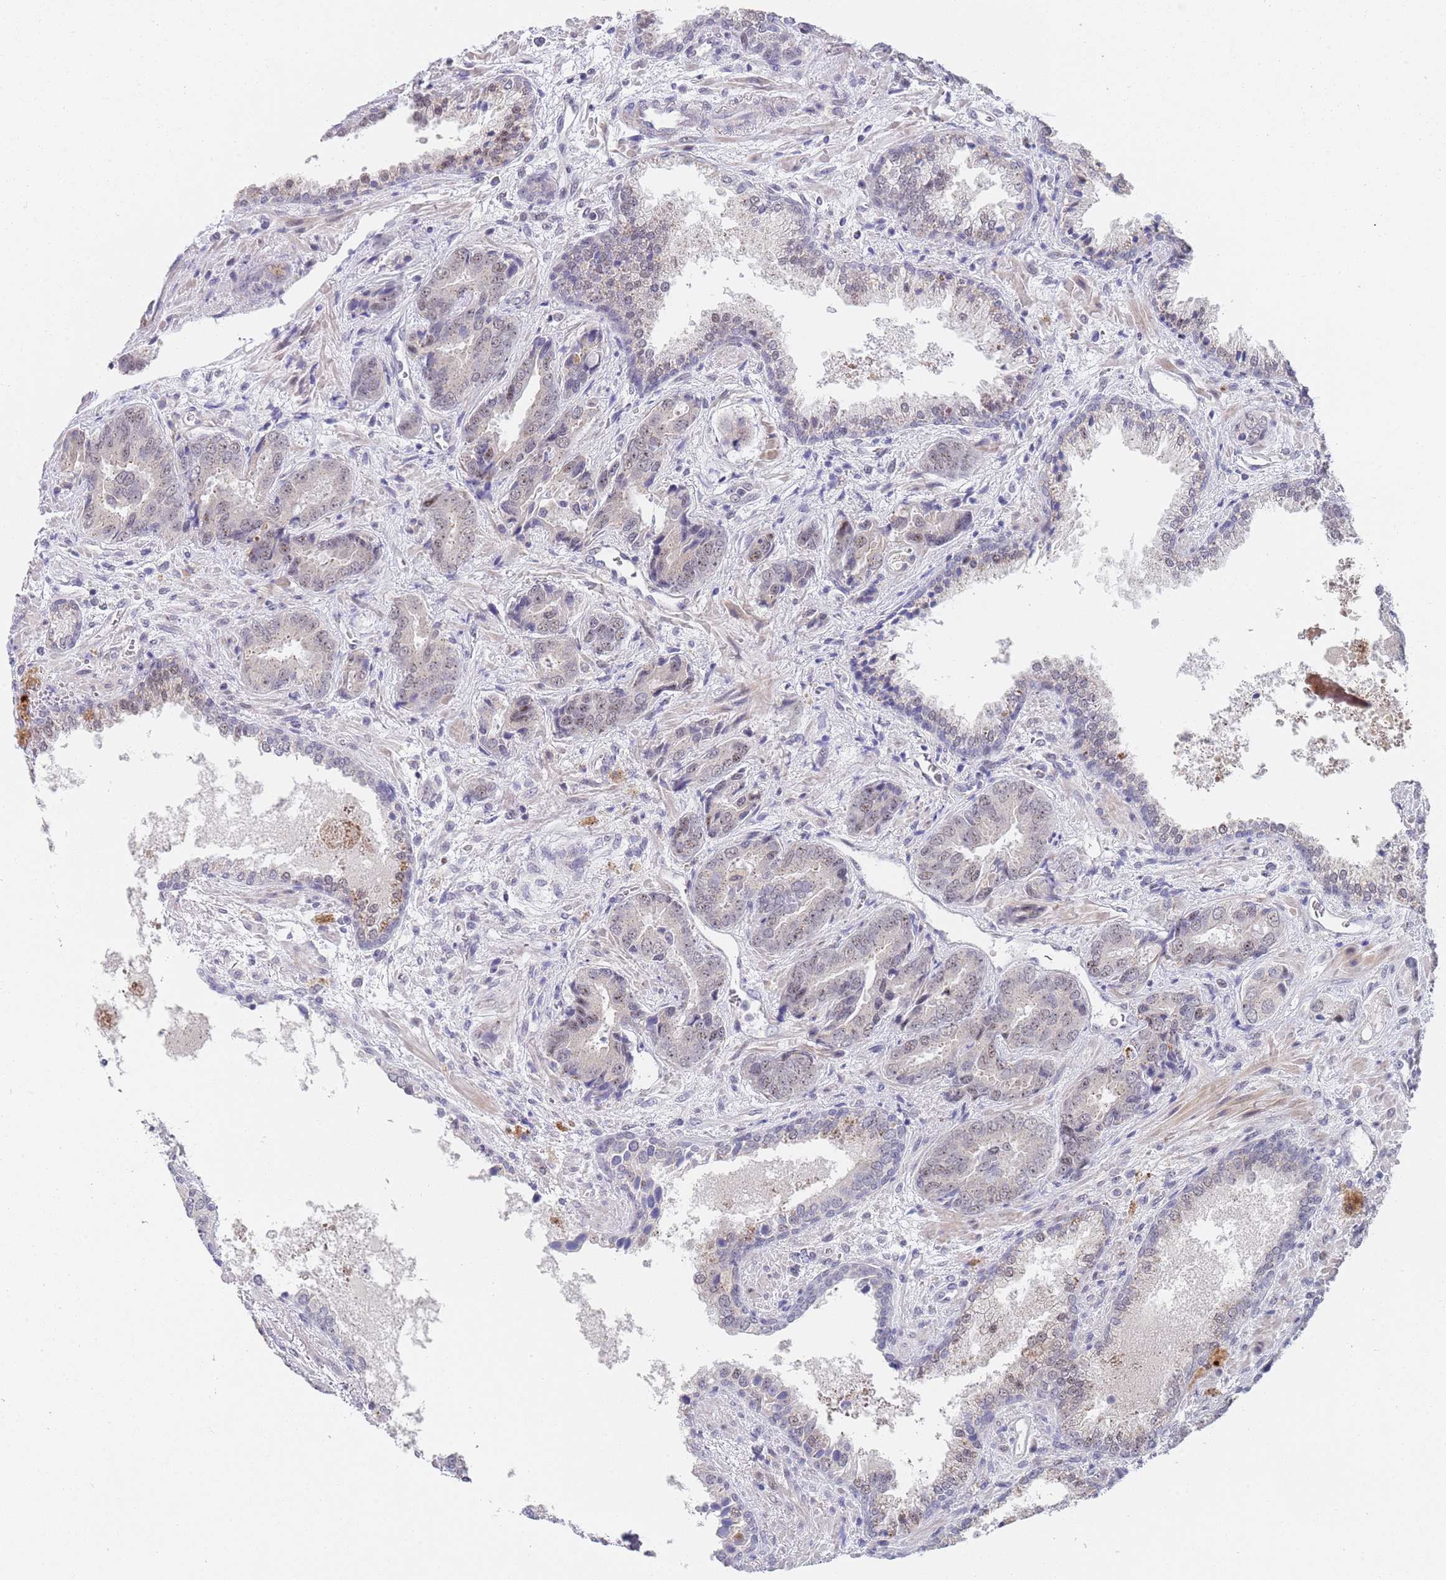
{"staining": {"intensity": "weak", "quantity": "<25%", "location": "nuclear"}, "tissue": "prostate cancer", "cell_type": "Tumor cells", "image_type": "cancer", "snomed": [{"axis": "morphology", "description": "Adenocarcinoma, High grade"}, {"axis": "topography", "description": "Prostate"}], "caption": "Protein analysis of prostate cancer (adenocarcinoma (high-grade)) displays no significant expression in tumor cells. (DAB (3,3'-diaminobenzidine) immunohistochemistry visualized using brightfield microscopy, high magnification).", "gene": "PLCL2", "patient": {"sex": "male", "age": 71}}